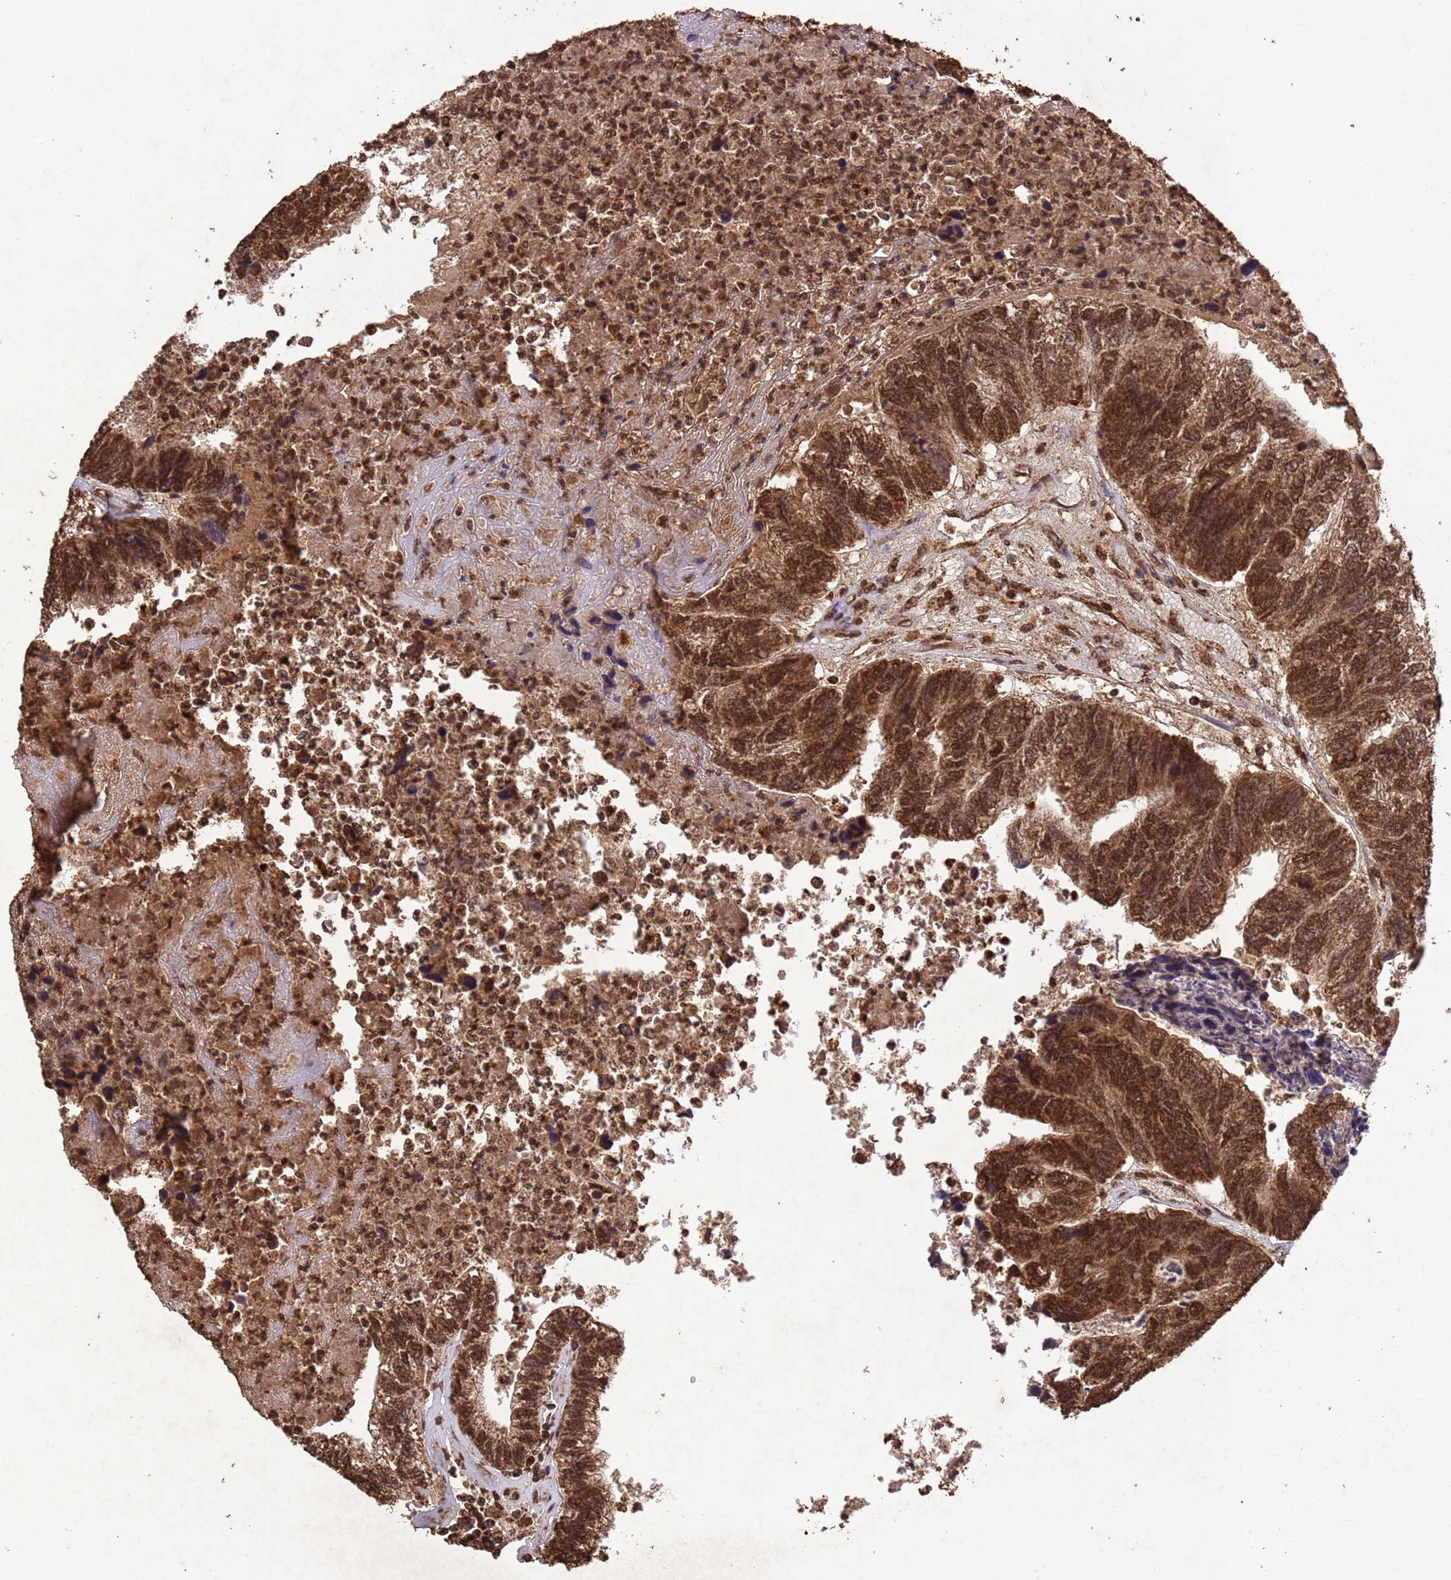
{"staining": {"intensity": "moderate", "quantity": ">75%", "location": "cytoplasmic/membranous,nuclear"}, "tissue": "colorectal cancer", "cell_type": "Tumor cells", "image_type": "cancer", "snomed": [{"axis": "morphology", "description": "Adenocarcinoma, NOS"}, {"axis": "topography", "description": "Colon"}], "caption": "High-magnification brightfield microscopy of adenocarcinoma (colorectal) stained with DAB (brown) and counterstained with hematoxylin (blue). tumor cells exhibit moderate cytoplasmic/membranous and nuclear positivity is present in approximately>75% of cells.", "gene": "HDAC10", "patient": {"sex": "female", "age": 67}}